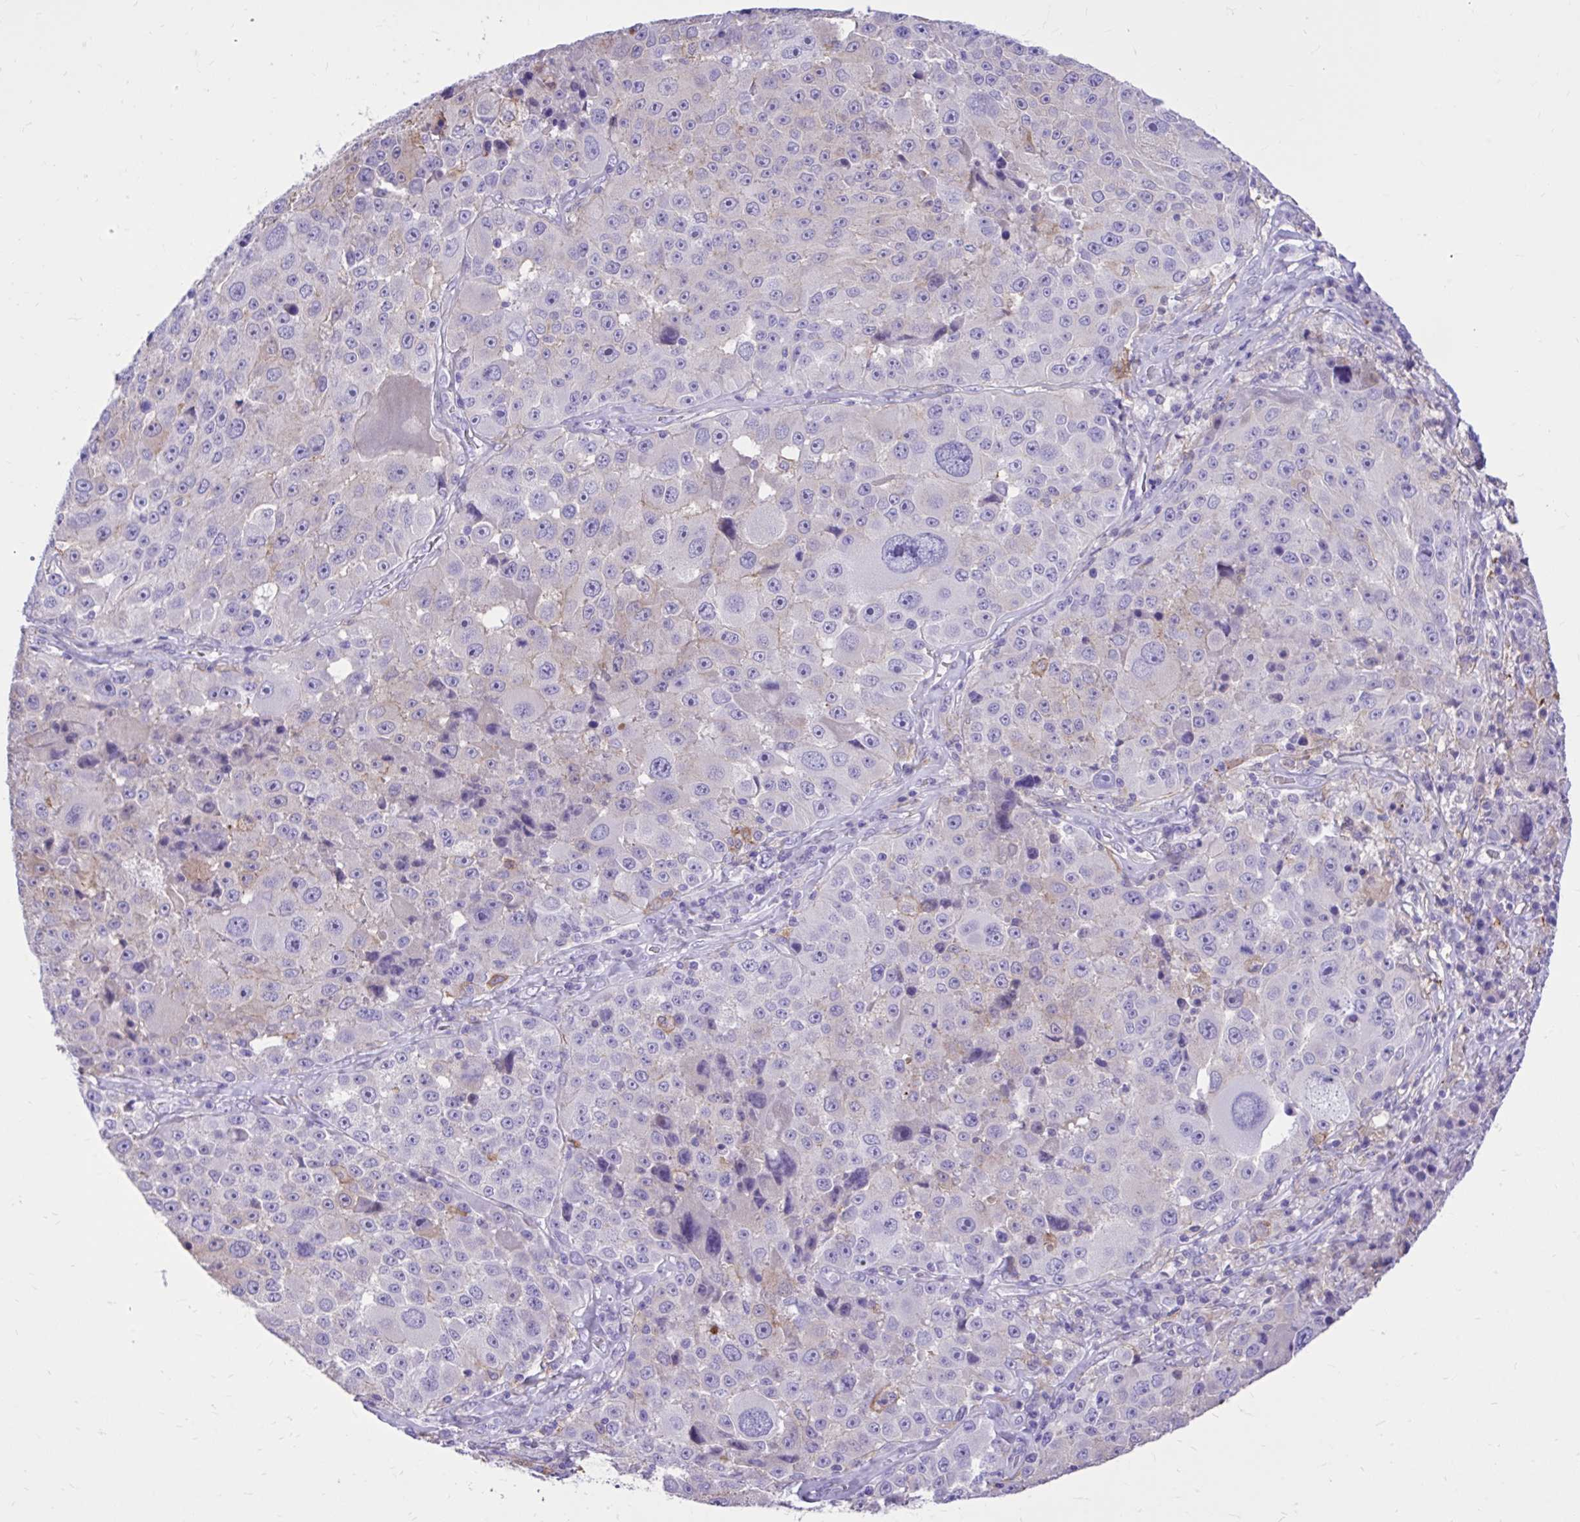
{"staining": {"intensity": "negative", "quantity": "none", "location": "none"}, "tissue": "melanoma", "cell_type": "Tumor cells", "image_type": "cancer", "snomed": [{"axis": "morphology", "description": "Malignant melanoma, Metastatic site"}, {"axis": "topography", "description": "Lymph node"}], "caption": "An immunohistochemistry photomicrograph of melanoma is shown. There is no staining in tumor cells of melanoma.", "gene": "TLR7", "patient": {"sex": "male", "age": 62}}